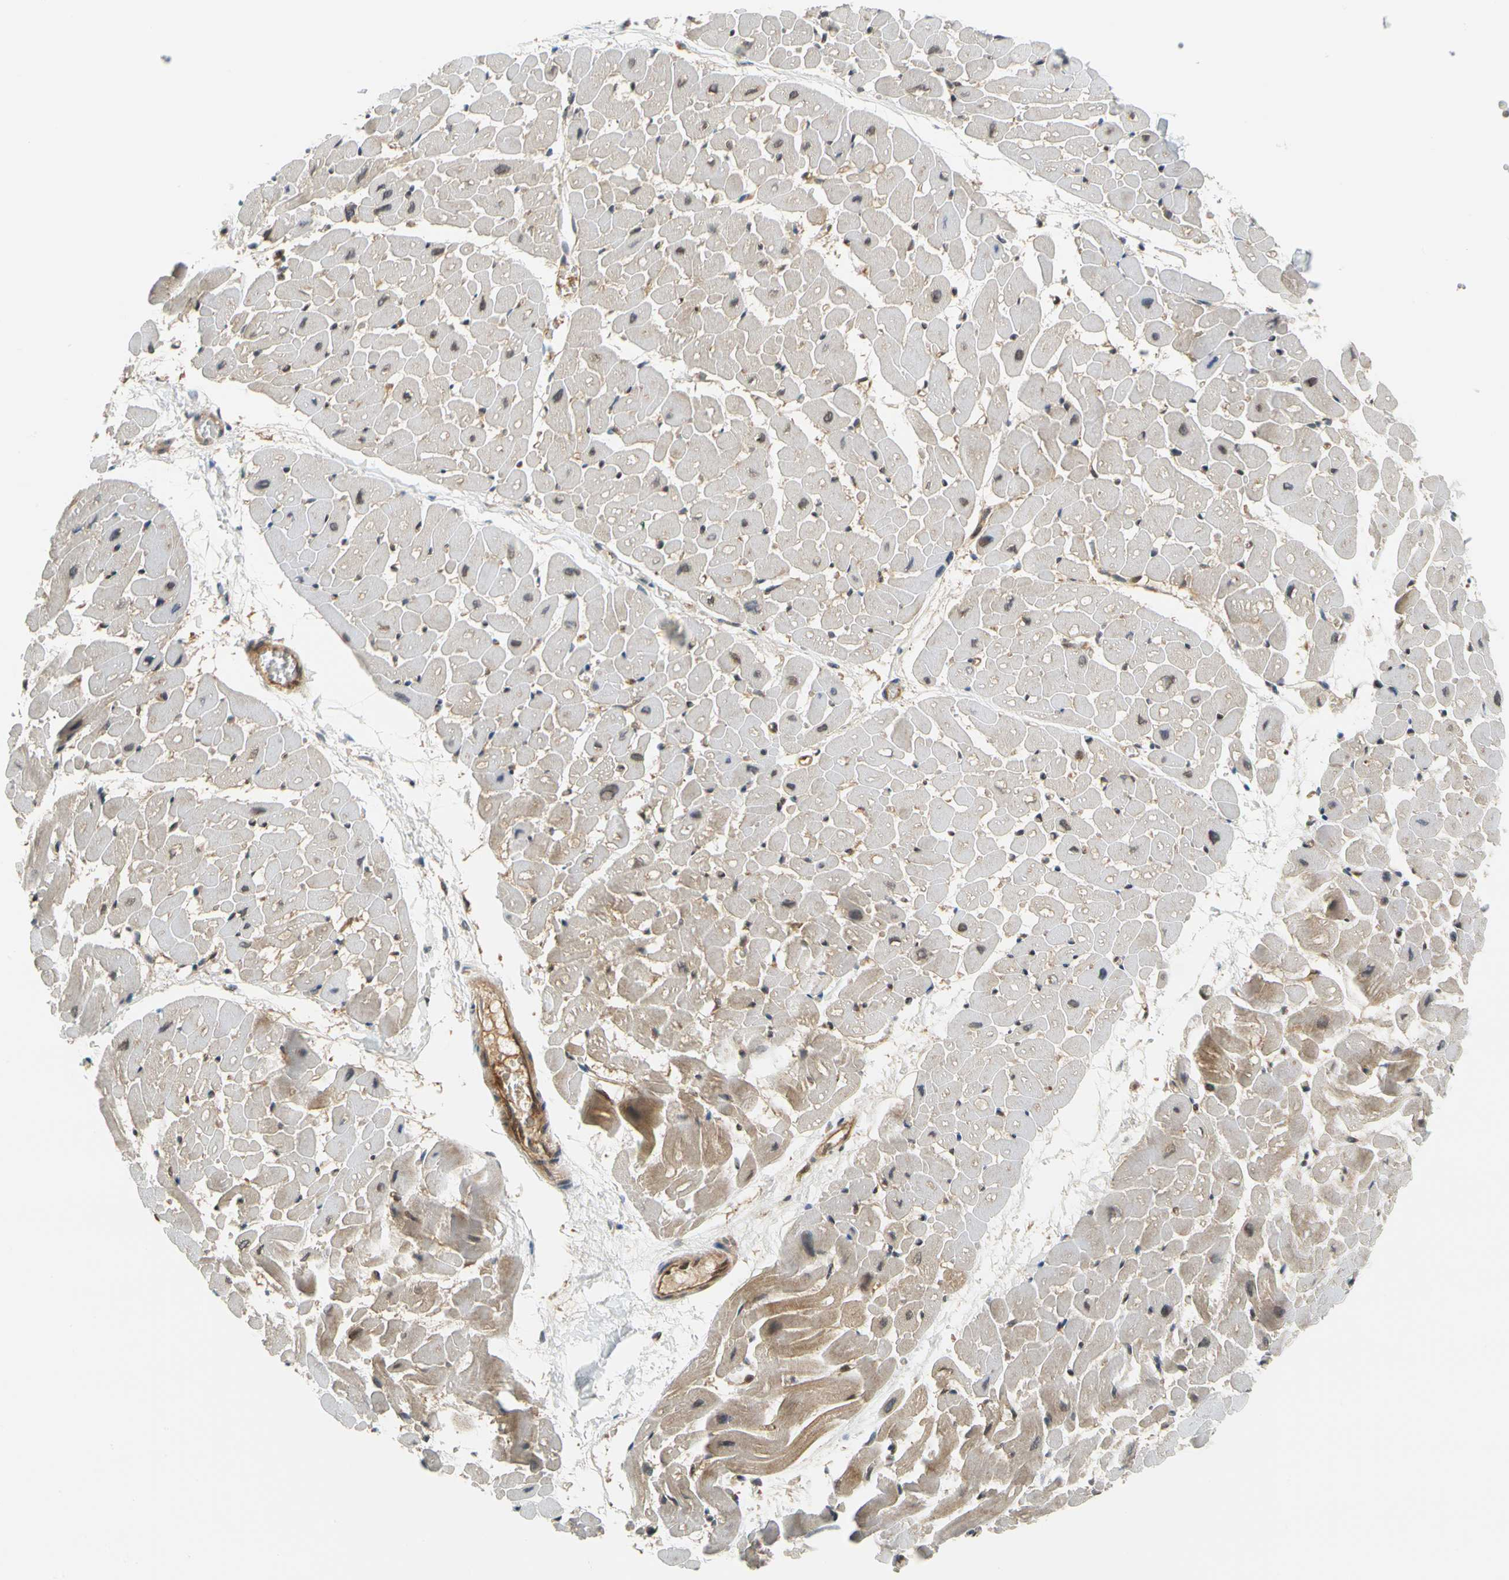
{"staining": {"intensity": "weak", "quantity": "<25%", "location": "cytoplasmic/membranous"}, "tissue": "heart muscle", "cell_type": "Cardiomyocytes", "image_type": "normal", "snomed": [{"axis": "morphology", "description": "Normal tissue, NOS"}, {"axis": "topography", "description": "Heart"}], "caption": "Heart muscle stained for a protein using IHC shows no expression cardiomyocytes.", "gene": "MAPK9", "patient": {"sex": "male", "age": 45}}